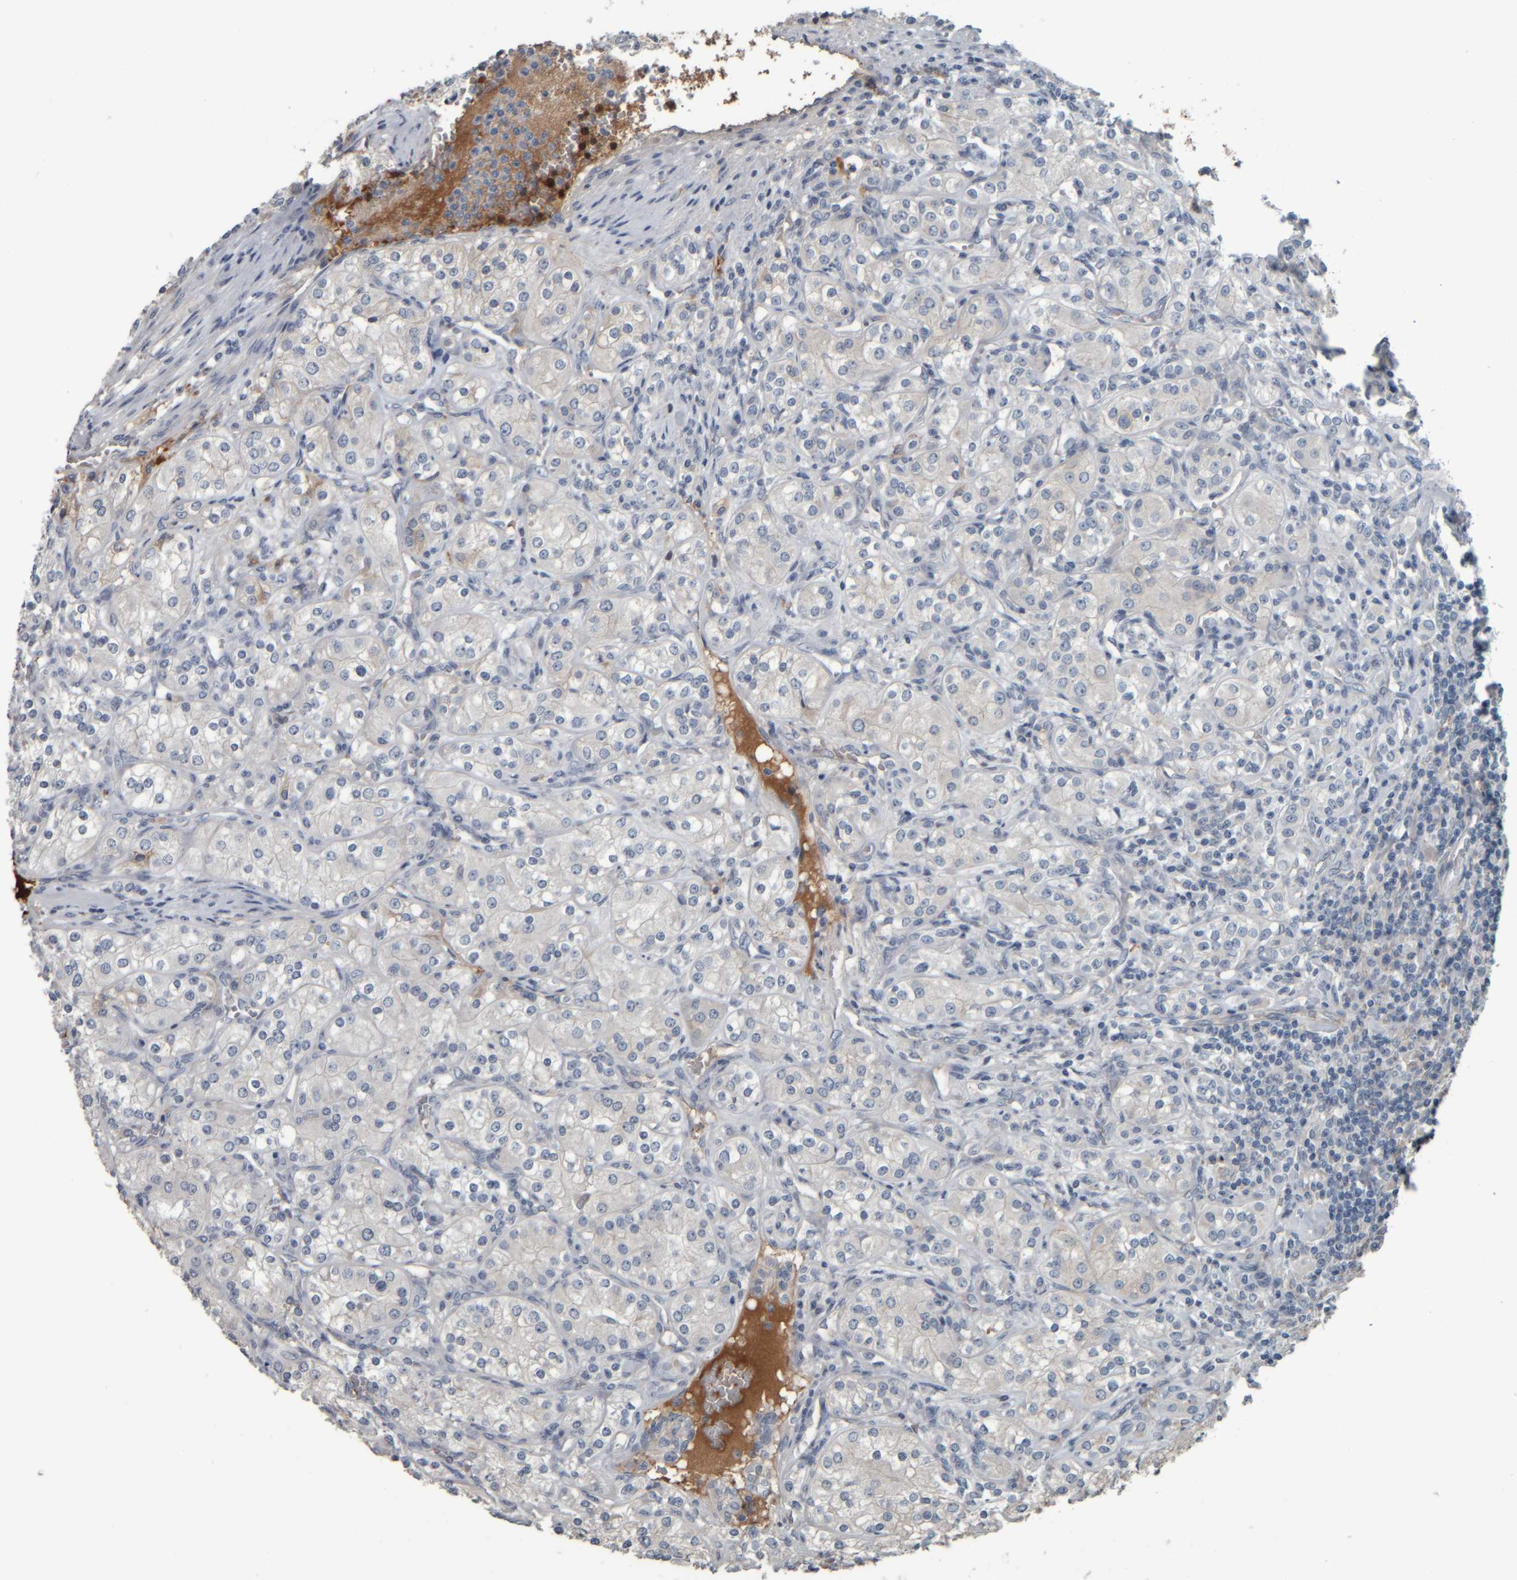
{"staining": {"intensity": "negative", "quantity": "none", "location": "none"}, "tissue": "renal cancer", "cell_type": "Tumor cells", "image_type": "cancer", "snomed": [{"axis": "morphology", "description": "Adenocarcinoma, NOS"}, {"axis": "topography", "description": "Kidney"}], "caption": "An IHC histopathology image of renal cancer (adenocarcinoma) is shown. There is no staining in tumor cells of renal cancer (adenocarcinoma). Nuclei are stained in blue.", "gene": "CAVIN4", "patient": {"sex": "male", "age": 77}}